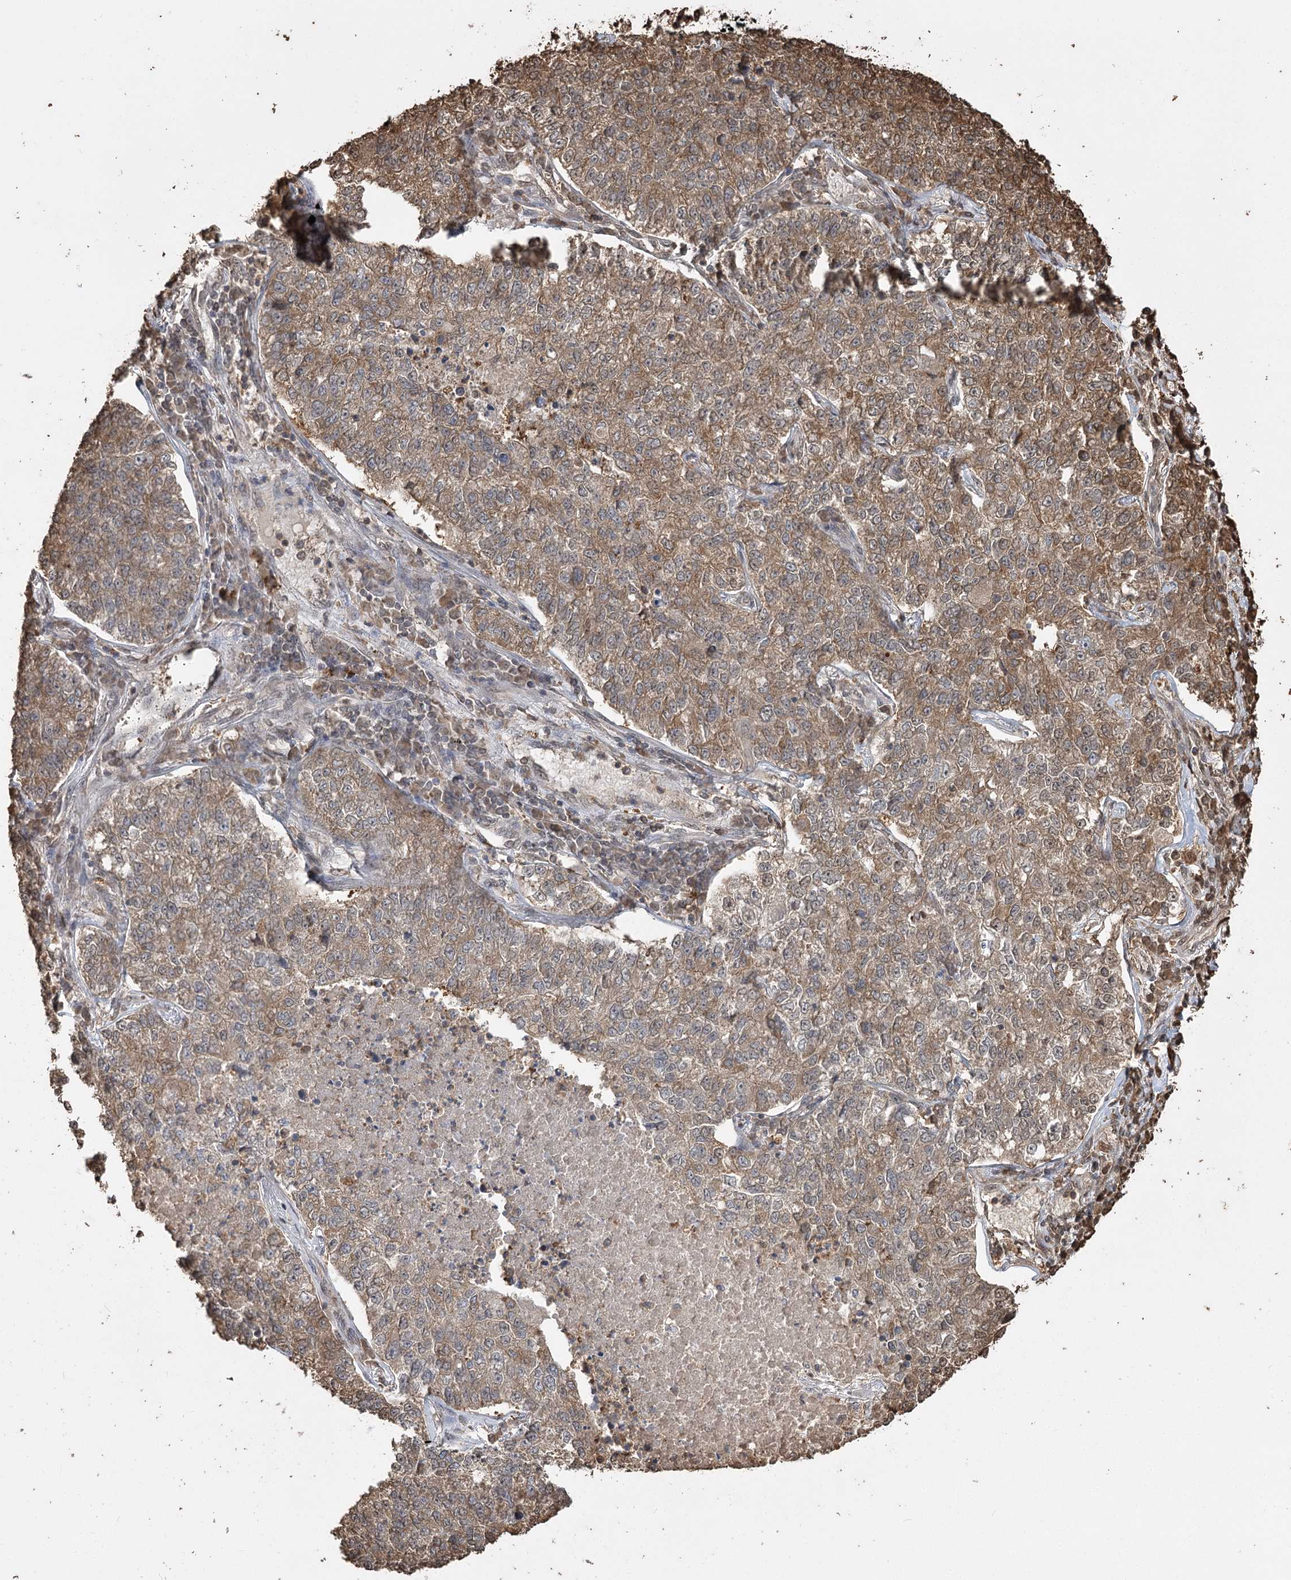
{"staining": {"intensity": "moderate", "quantity": ">75%", "location": "cytoplasmic/membranous"}, "tissue": "lung cancer", "cell_type": "Tumor cells", "image_type": "cancer", "snomed": [{"axis": "morphology", "description": "Adenocarcinoma, NOS"}, {"axis": "topography", "description": "Lung"}], "caption": "Approximately >75% of tumor cells in human adenocarcinoma (lung) display moderate cytoplasmic/membranous protein staining as visualized by brown immunohistochemical staining.", "gene": "PLCH1", "patient": {"sex": "male", "age": 49}}